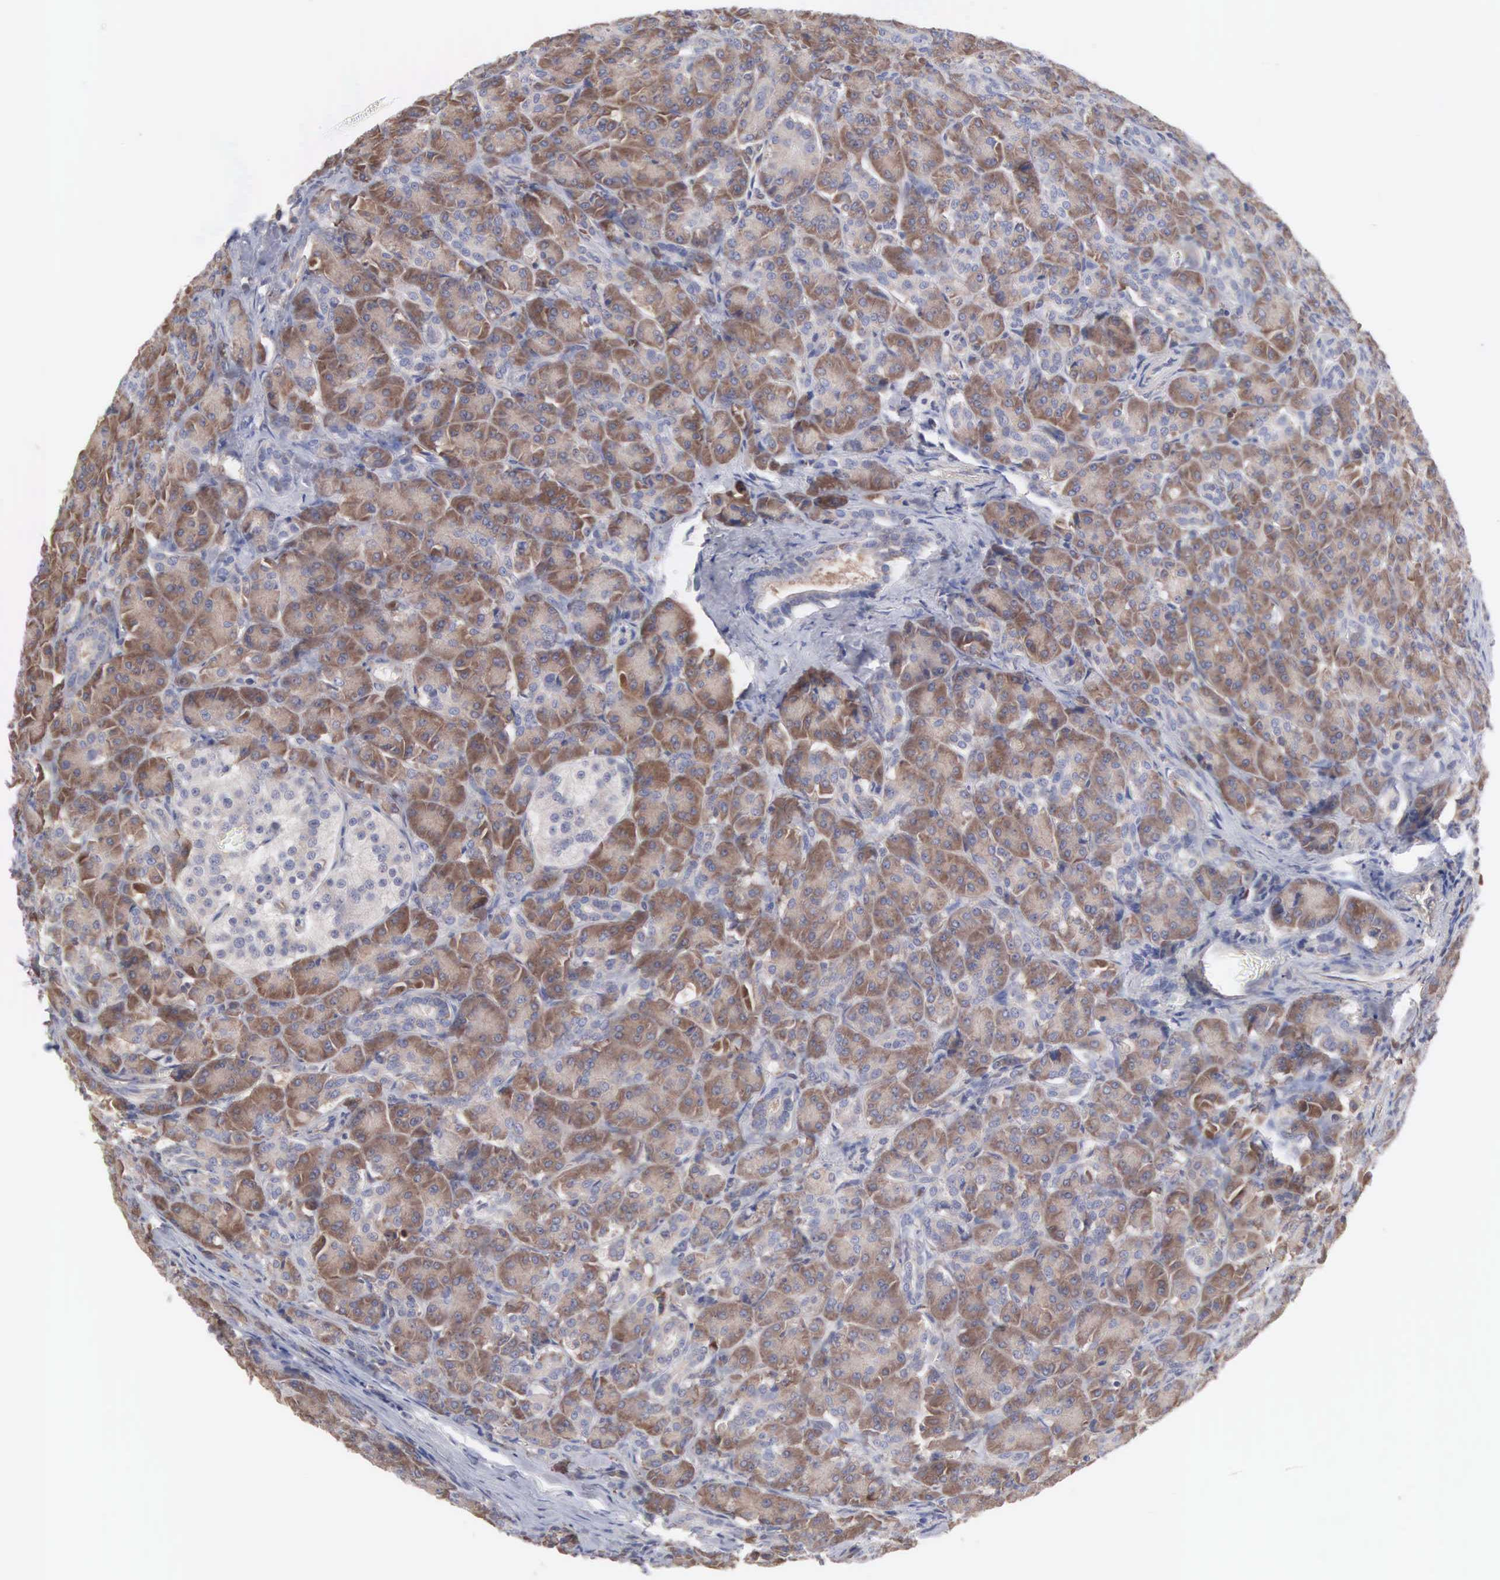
{"staining": {"intensity": "moderate", "quantity": ">75%", "location": "cytoplasmic/membranous"}, "tissue": "pancreas", "cell_type": "Exocrine glandular cells", "image_type": "normal", "snomed": [{"axis": "morphology", "description": "Normal tissue, NOS"}, {"axis": "topography", "description": "Lymph node"}, {"axis": "topography", "description": "Pancreas"}], "caption": "Immunohistochemical staining of normal human pancreas exhibits >75% levels of moderate cytoplasmic/membranous protein expression in approximately >75% of exocrine glandular cells.", "gene": "MTHFD1", "patient": {"sex": "male", "age": 59}}